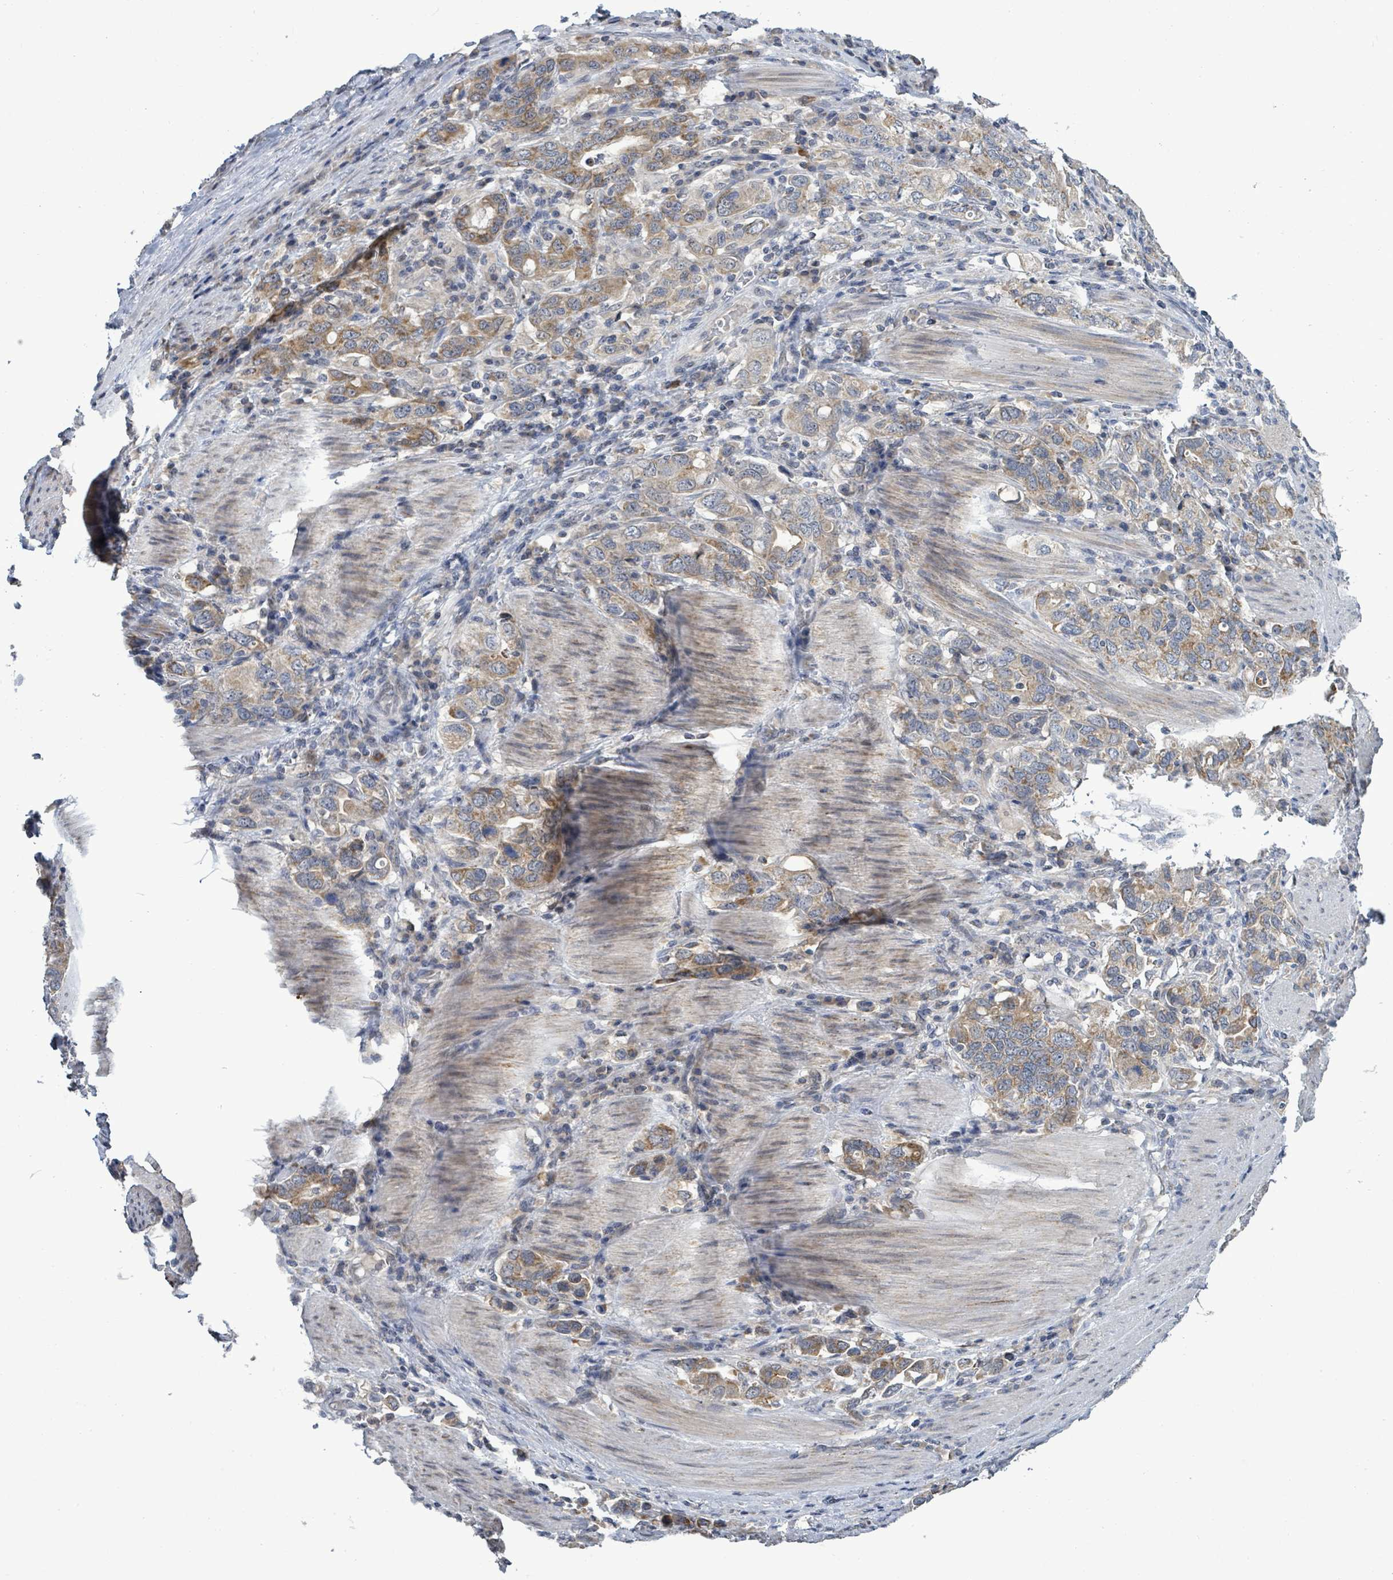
{"staining": {"intensity": "moderate", "quantity": ">75%", "location": "cytoplasmic/membranous"}, "tissue": "stomach cancer", "cell_type": "Tumor cells", "image_type": "cancer", "snomed": [{"axis": "morphology", "description": "Adenocarcinoma, NOS"}, {"axis": "topography", "description": "Stomach, upper"}, {"axis": "topography", "description": "Stomach"}], "caption": "IHC (DAB) staining of stomach cancer shows moderate cytoplasmic/membranous protein expression in about >75% of tumor cells. The staining is performed using DAB brown chromogen to label protein expression. The nuclei are counter-stained blue using hematoxylin.", "gene": "COQ10B", "patient": {"sex": "male", "age": 62}}